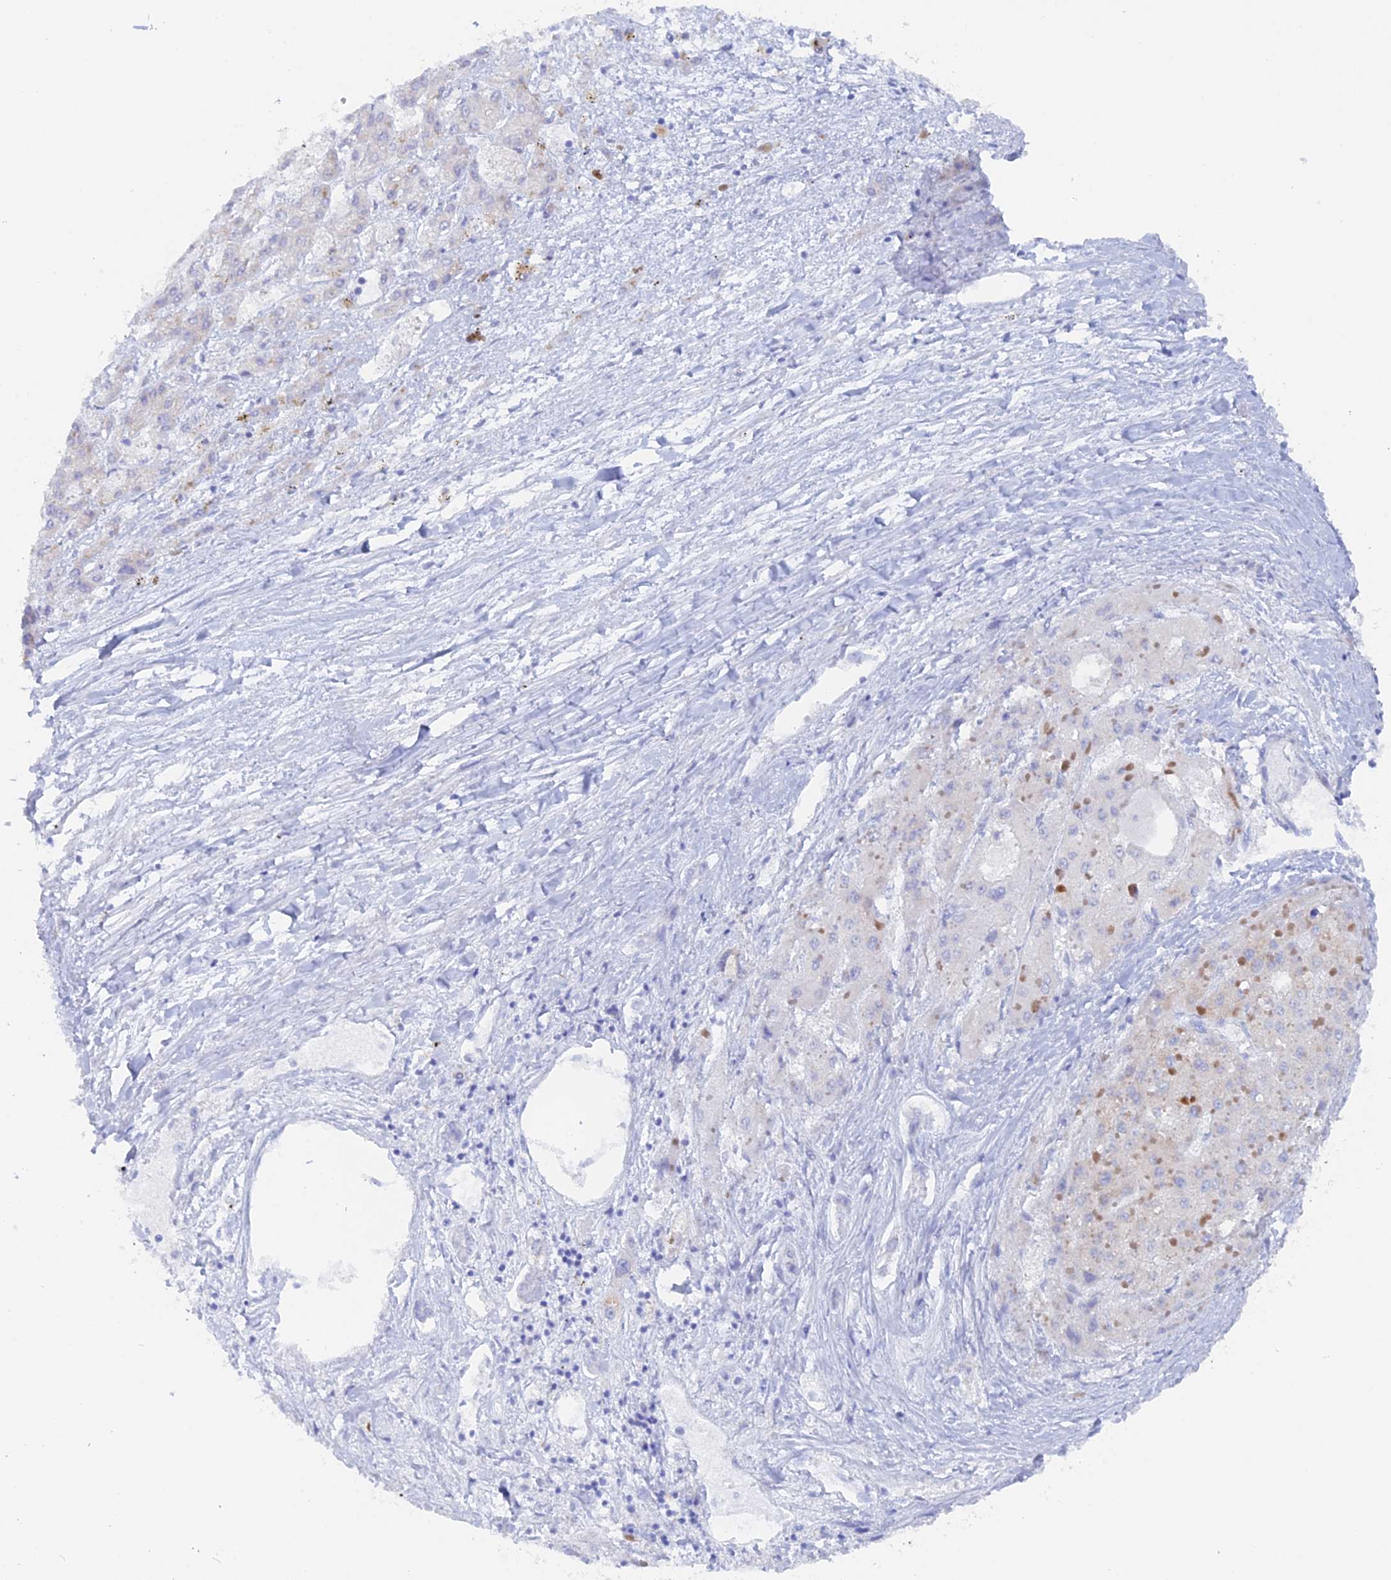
{"staining": {"intensity": "negative", "quantity": "none", "location": "none"}, "tissue": "liver cancer", "cell_type": "Tumor cells", "image_type": "cancer", "snomed": [{"axis": "morphology", "description": "Carcinoma, Hepatocellular, NOS"}, {"axis": "topography", "description": "Liver"}], "caption": "High power microscopy image of an immunohistochemistry photomicrograph of liver hepatocellular carcinoma, revealing no significant expression in tumor cells.", "gene": "DACT3", "patient": {"sex": "female", "age": 73}}